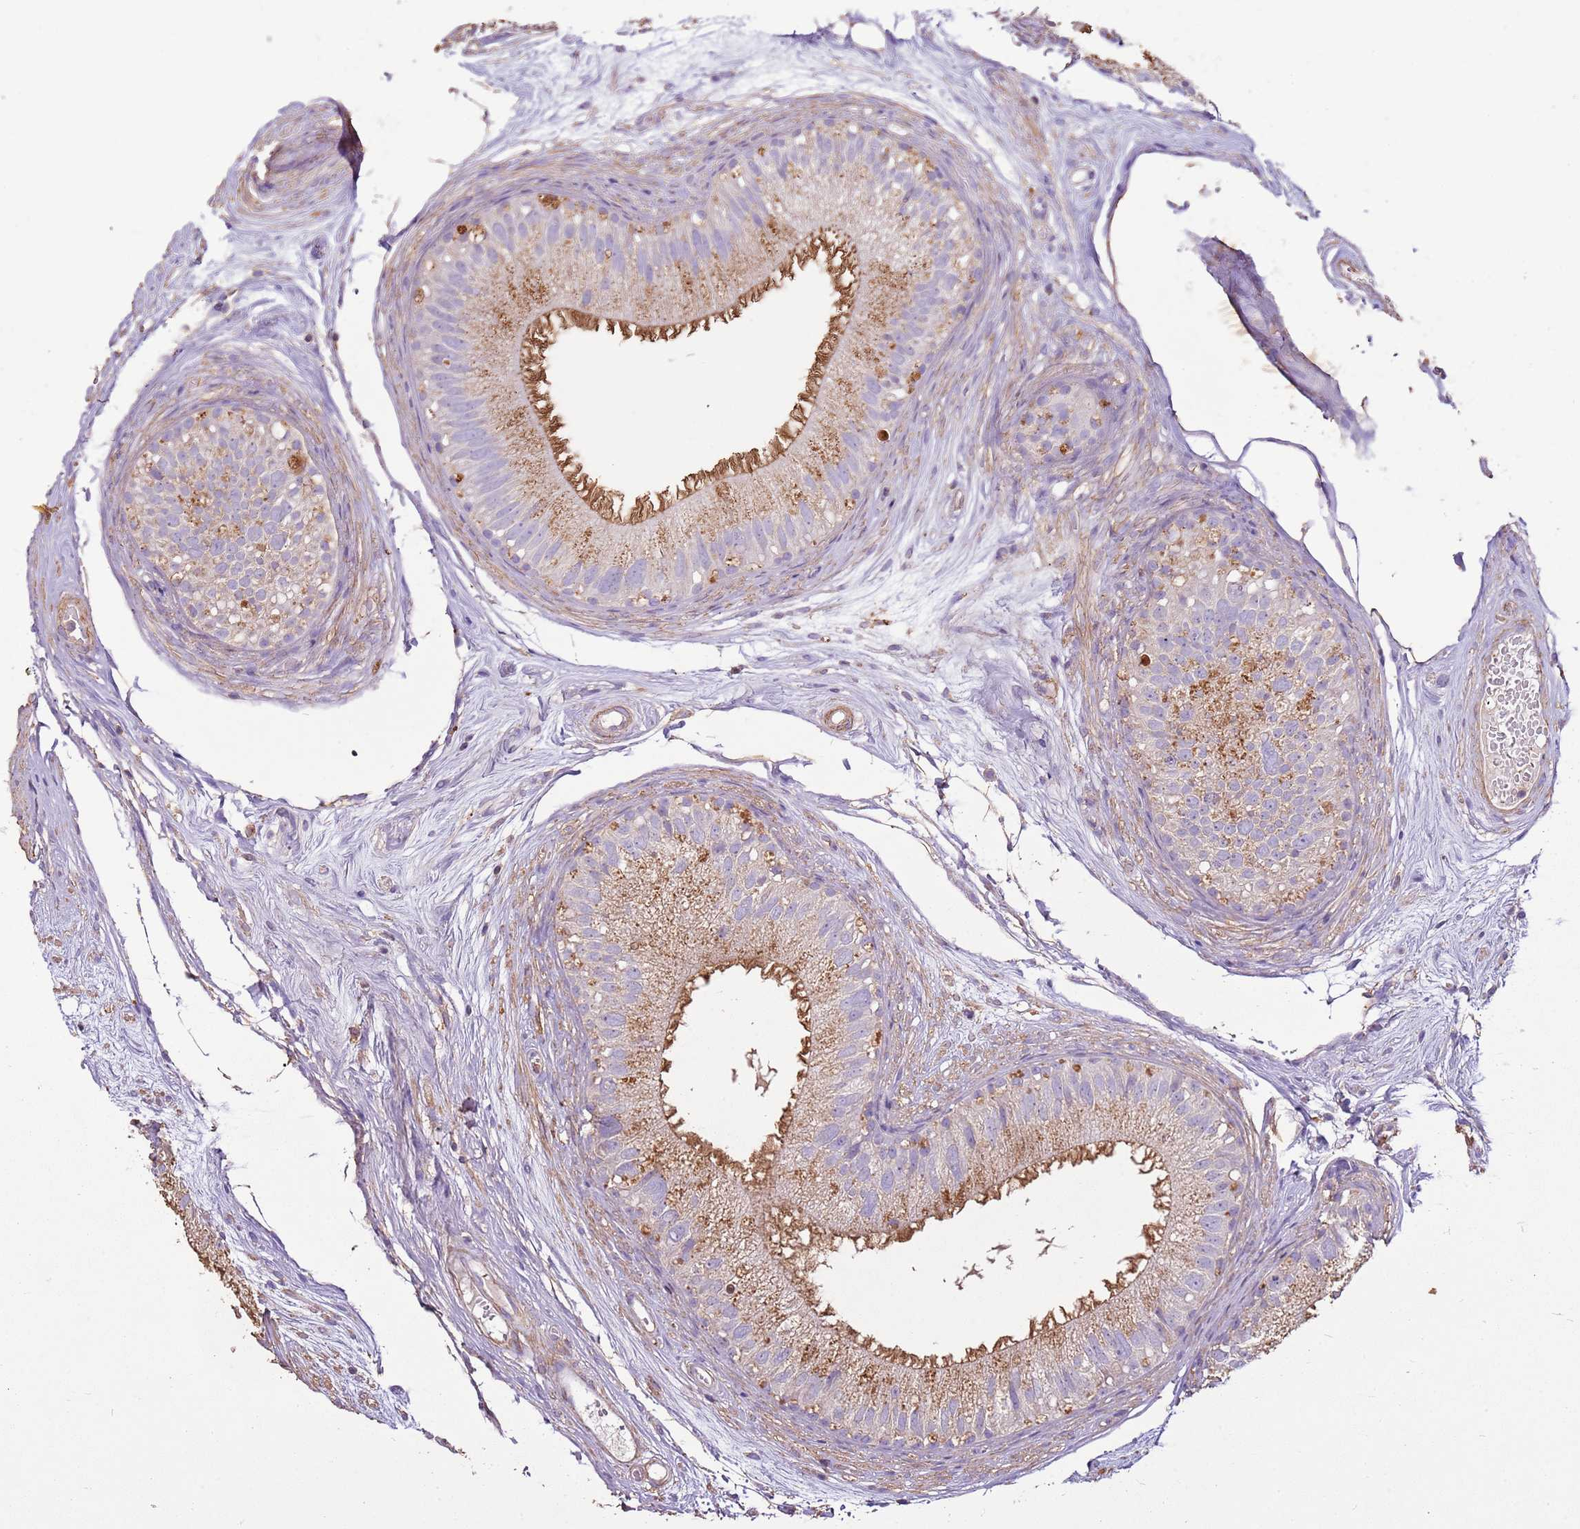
{"staining": {"intensity": "moderate", "quantity": "<25%", "location": "cytoplasmic/membranous"}, "tissue": "epididymis", "cell_type": "Glandular cells", "image_type": "normal", "snomed": [{"axis": "morphology", "description": "Normal tissue, NOS"}, {"axis": "topography", "description": "Epididymis"}], "caption": "Epididymis stained with immunohistochemistry (IHC) reveals moderate cytoplasmic/membranous expression in about <25% of glandular cells.", "gene": "ARL10", "patient": {"sex": "male", "age": 77}}